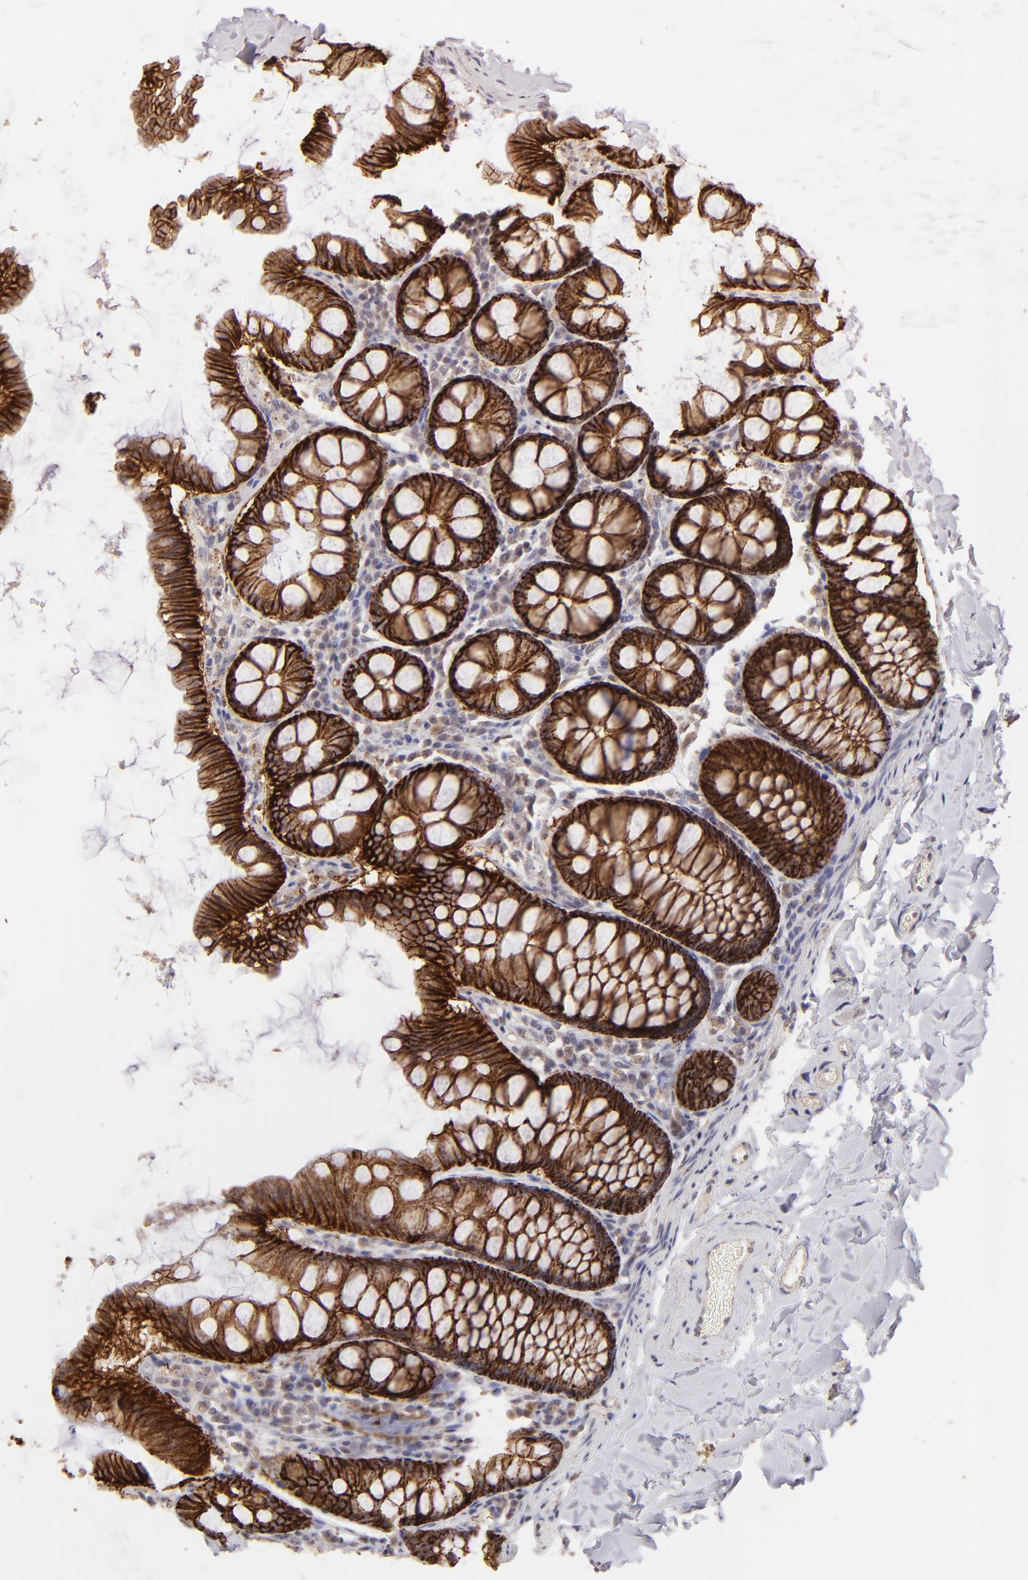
{"staining": {"intensity": "negative", "quantity": "none", "location": "none"}, "tissue": "colon", "cell_type": "Endothelial cells", "image_type": "normal", "snomed": [{"axis": "morphology", "description": "Normal tissue, NOS"}, {"axis": "topography", "description": "Colon"}], "caption": "This is an IHC histopathology image of normal human colon. There is no expression in endothelial cells.", "gene": "CLDN1", "patient": {"sex": "female", "age": 61}}